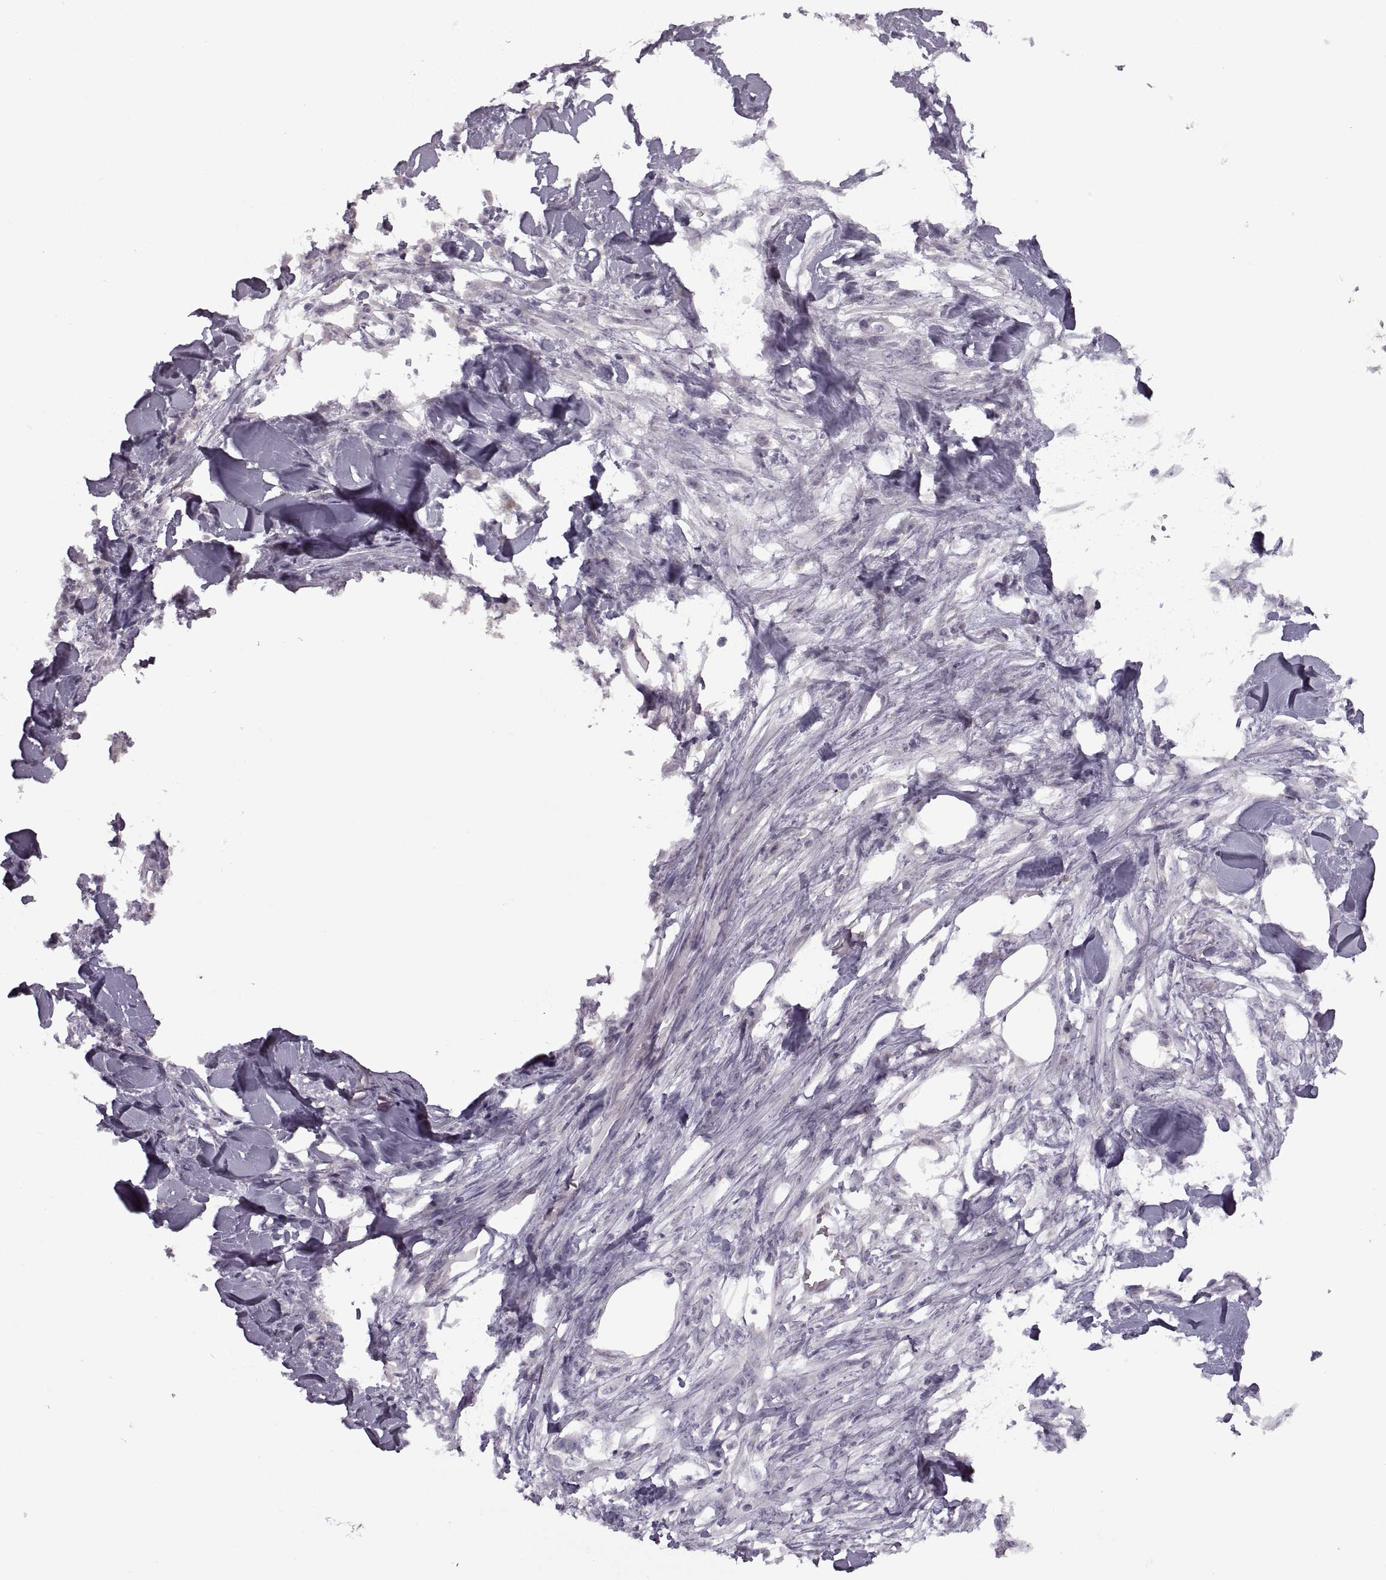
{"staining": {"intensity": "negative", "quantity": "none", "location": "none"}, "tissue": "skin cancer", "cell_type": "Tumor cells", "image_type": "cancer", "snomed": [{"axis": "morphology", "description": "Squamous cell carcinoma, NOS"}, {"axis": "topography", "description": "Skin"}], "caption": "The micrograph exhibits no significant staining in tumor cells of skin cancer.", "gene": "PIERCE1", "patient": {"sex": "female", "age": 59}}